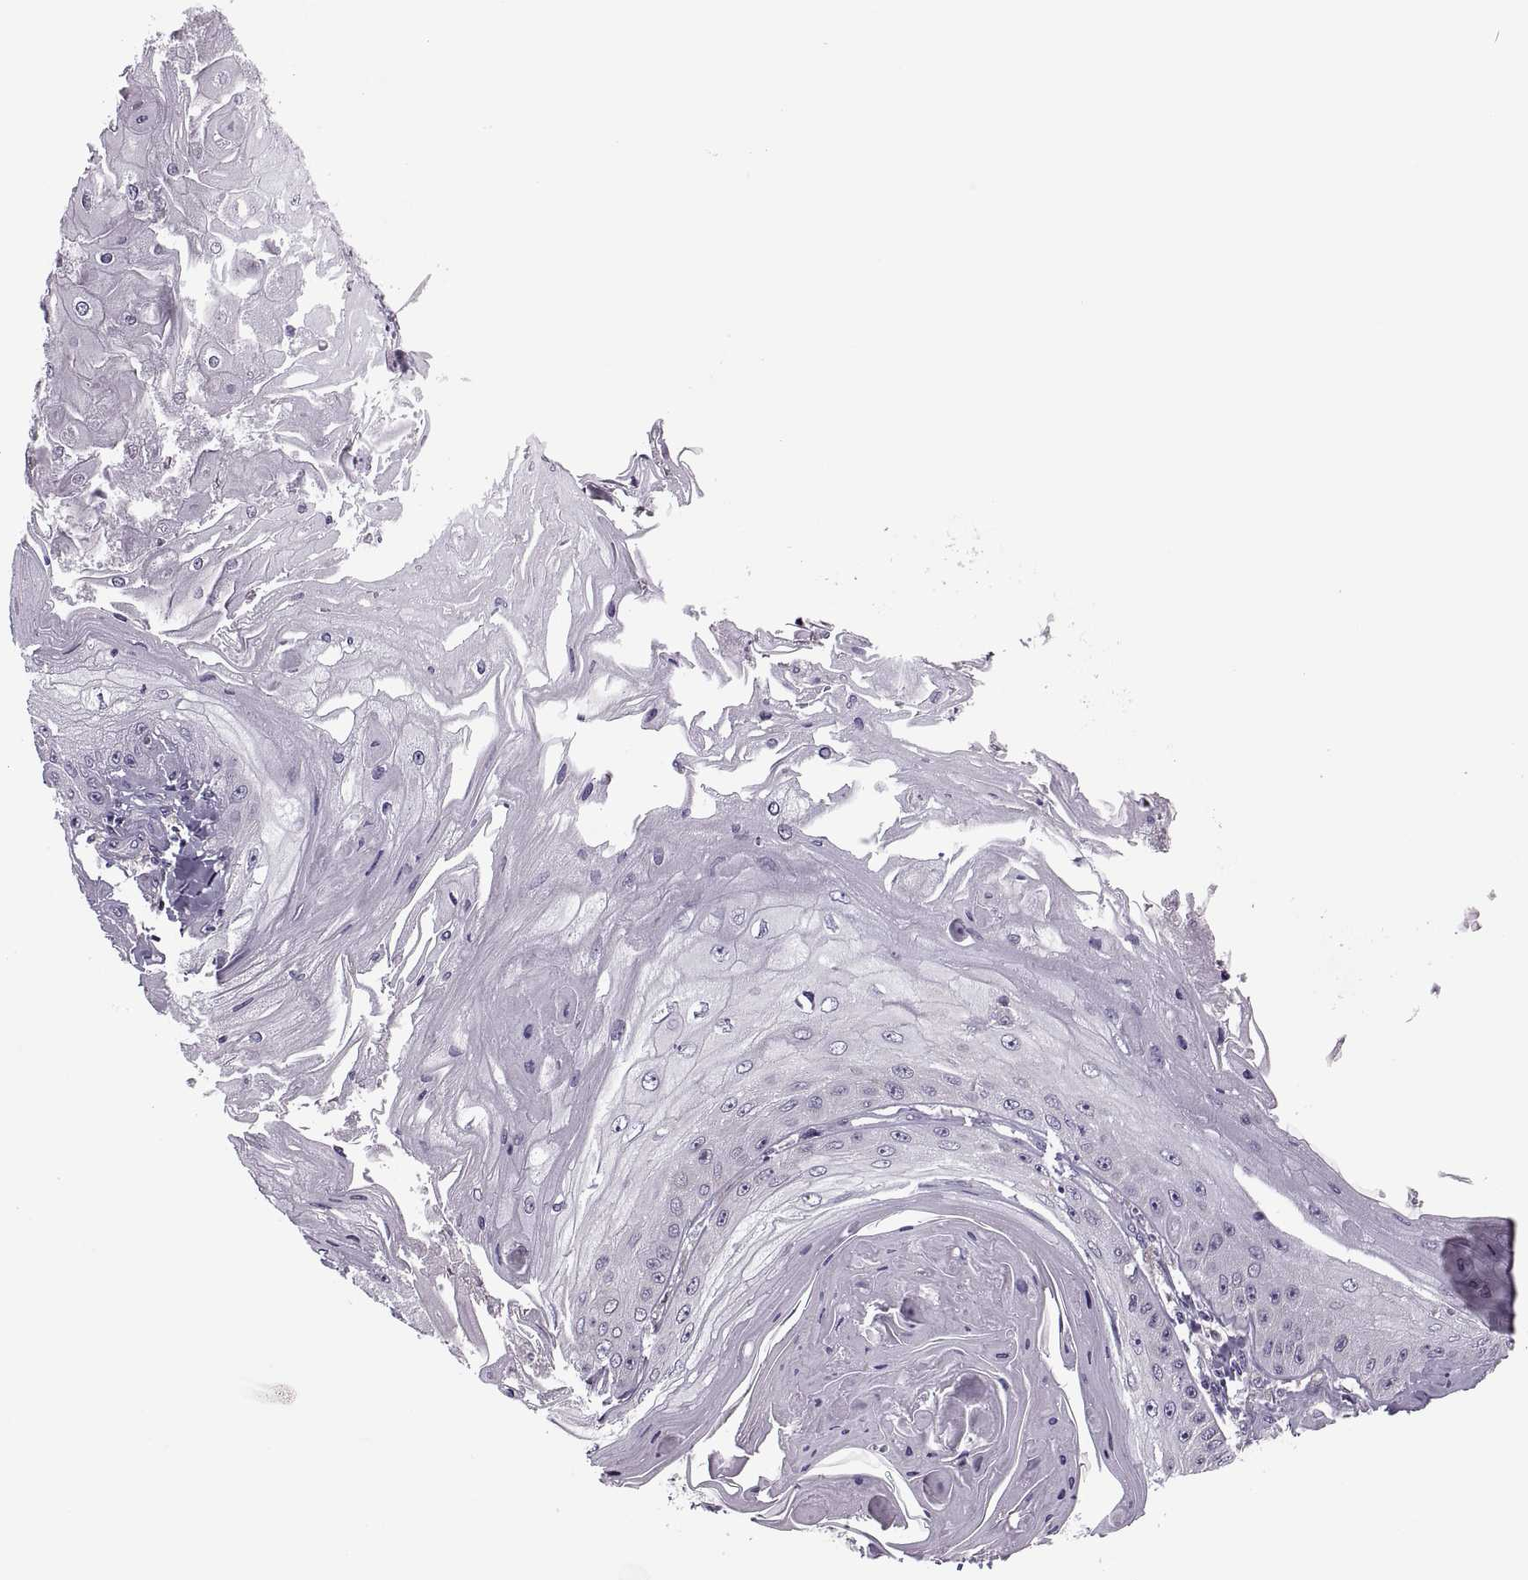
{"staining": {"intensity": "negative", "quantity": "none", "location": "none"}, "tissue": "skin cancer", "cell_type": "Tumor cells", "image_type": "cancer", "snomed": [{"axis": "morphology", "description": "Squamous cell carcinoma, NOS"}, {"axis": "topography", "description": "Skin"}], "caption": "Skin cancer (squamous cell carcinoma) was stained to show a protein in brown. There is no significant expression in tumor cells. (DAB (3,3'-diaminobenzidine) immunohistochemistry visualized using brightfield microscopy, high magnification).", "gene": "LETM2", "patient": {"sex": "male", "age": 70}}